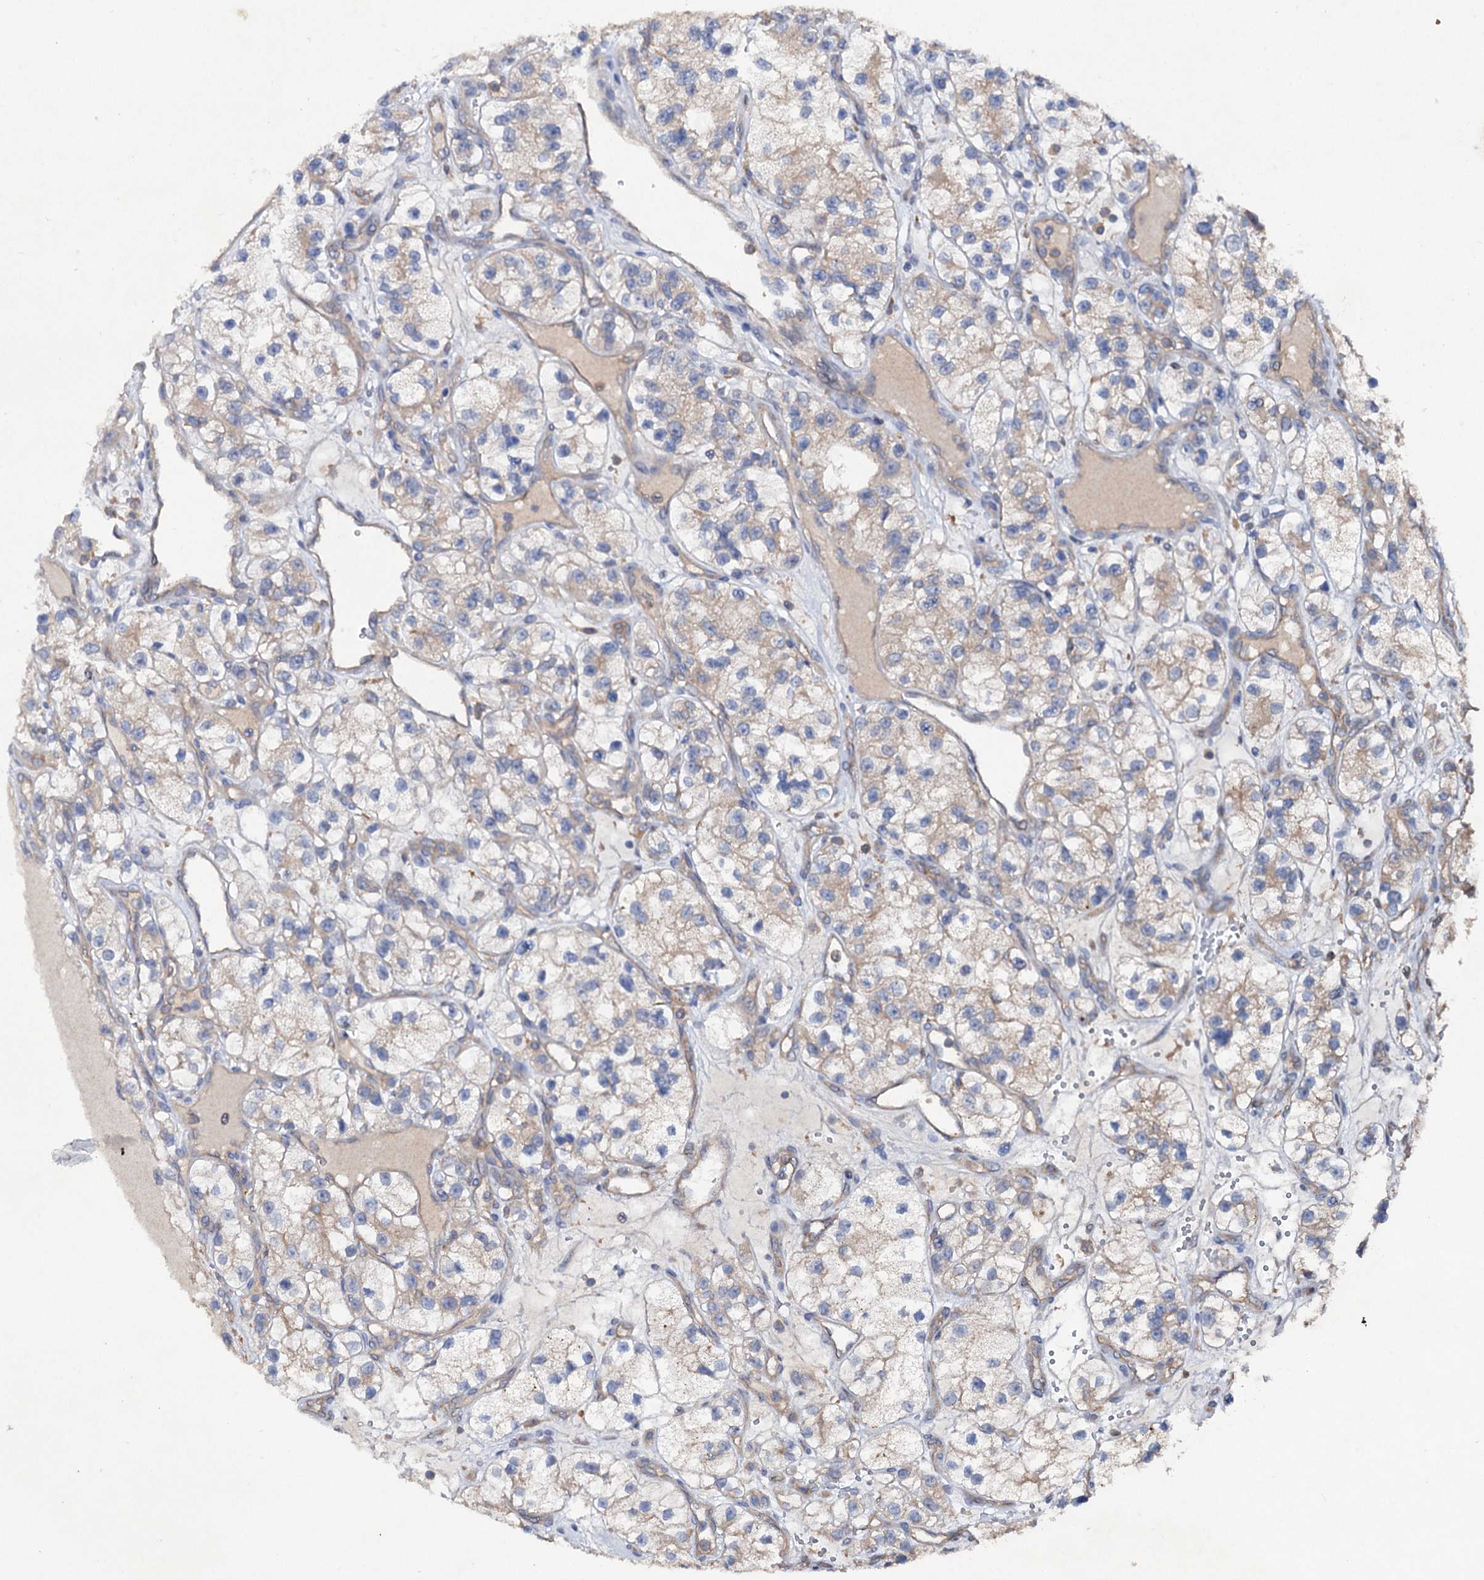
{"staining": {"intensity": "weak", "quantity": "<25%", "location": "cytoplasmic/membranous"}, "tissue": "renal cancer", "cell_type": "Tumor cells", "image_type": "cancer", "snomed": [{"axis": "morphology", "description": "Adenocarcinoma, NOS"}, {"axis": "topography", "description": "Kidney"}], "caption": "Immunohistochemistry micrograph of neoplastic tissue: human adenocarcinoma (renal) stained with DAB displays no significant protein staining in tumor cells.", "gene": "VPS29", "patient": {"sex": "female", "age": 57}}